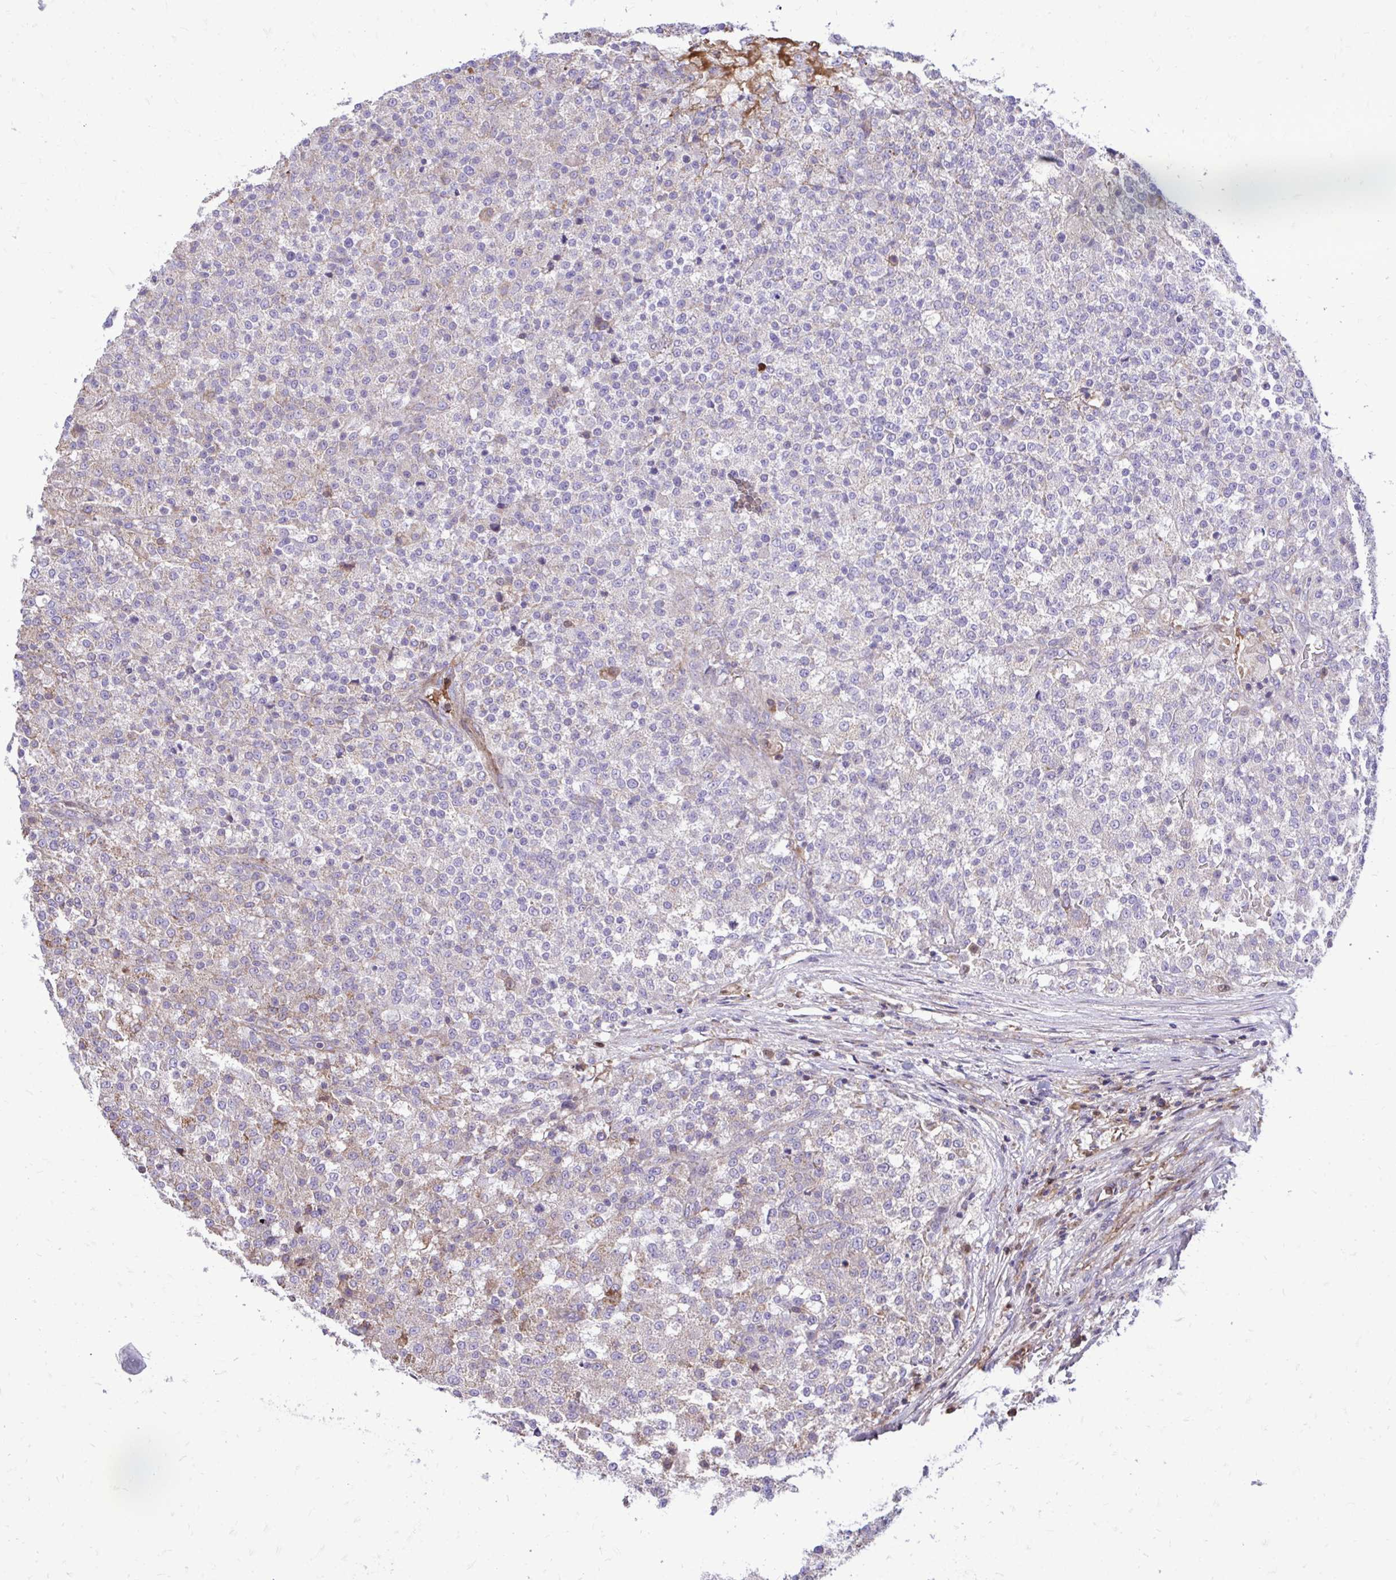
{"staining": {"intensity": "weak", "quantity": "<25%", "location": "cytoplasmic/membranous"}, "tissue": "testis cancer", "cell_type": "Tumor cells", "image_type": "cancer", "snomed": [{"axis": "morphology", "description": "Seminoma, NOS"}, {"axis": "topography", "description": "Testis"}], "caption": "Immunohistochemistry photomicrograph of human testis cancer stained for a protein (brown), which reveals no staining in tumor cells.", "gene": "ATP13A2", "patient": {"sex": "male", "age": 59}}